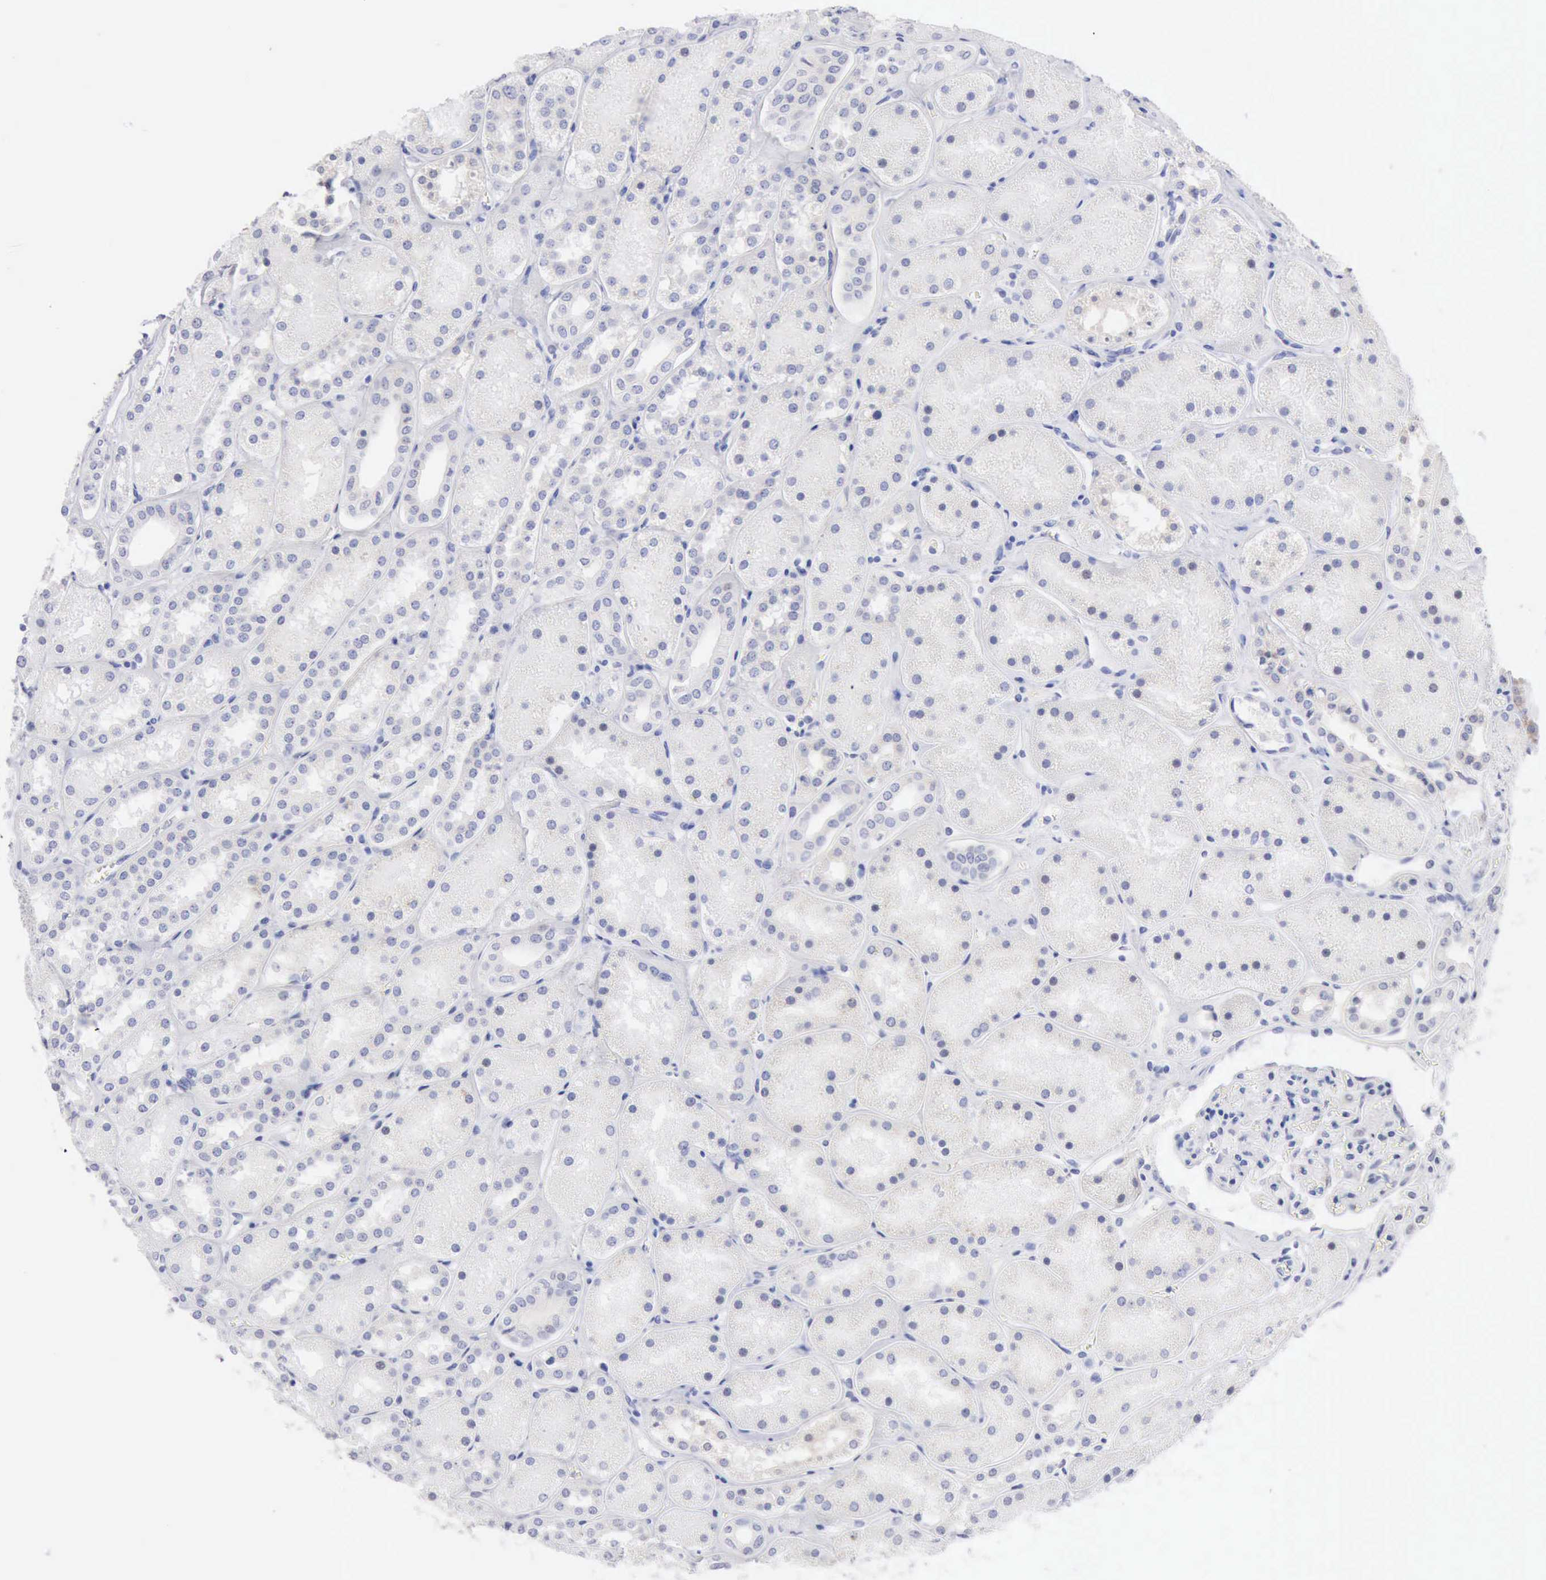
{"staining": {"intensity": "negative", "quantity": "none", "location": "none"}, "tissue": "kidney", "cell_type": "Cells in glomeruli", "image_type": "normal", "snomed": [{"axis": "morphology", "description": "Normal tissue, NOS"}, {"axis": "topography", "description": "Kidney"}], "caption": "The immunohistochemistry image has no significant staining in cells in glomeruli of kidney.", "gene": "ANGEL1", "patient": {"sex": "male", "age": 28}}